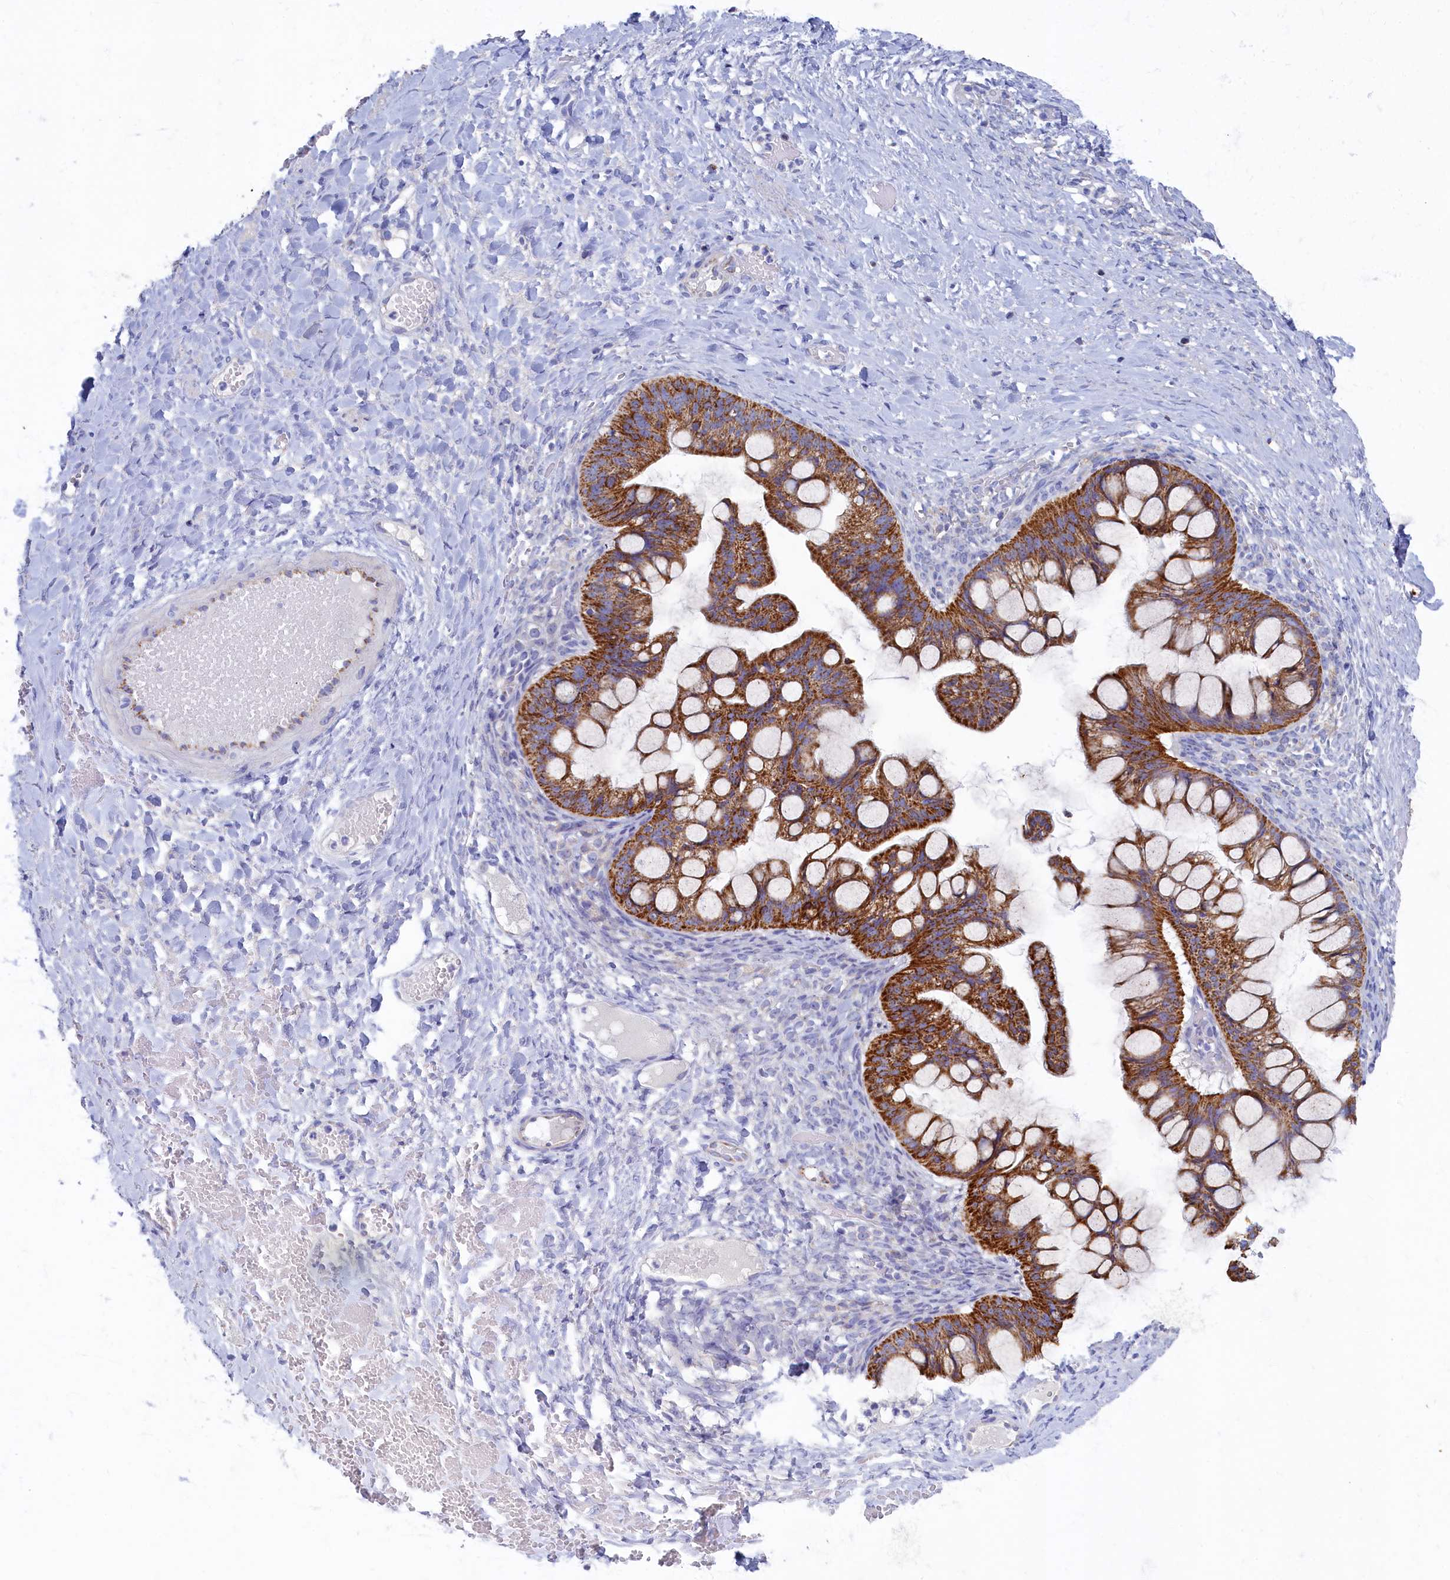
{"staining": {"intensity": "strong", "quantity": ">75%", "location": "cytoplasmic/membranous"}, "tissue": "ovarian cancer", "cell_type": "Tumor cells", "image_type": "cancer", "snomed": [{"axis": "morphology", "description": "Cystadenocarcinoma, mucinous, NOS"}, {"axis": "topography", "description": "Ovary"}], "caption": "Approximately >75% of tumor cells in human ovarian cancer show strong cytoplasmic/membranous protein staining as visualized by brown immunohistochemical staining.", "gene": "OCIAD2", "patient": {"sex": "female", "age": 73}}